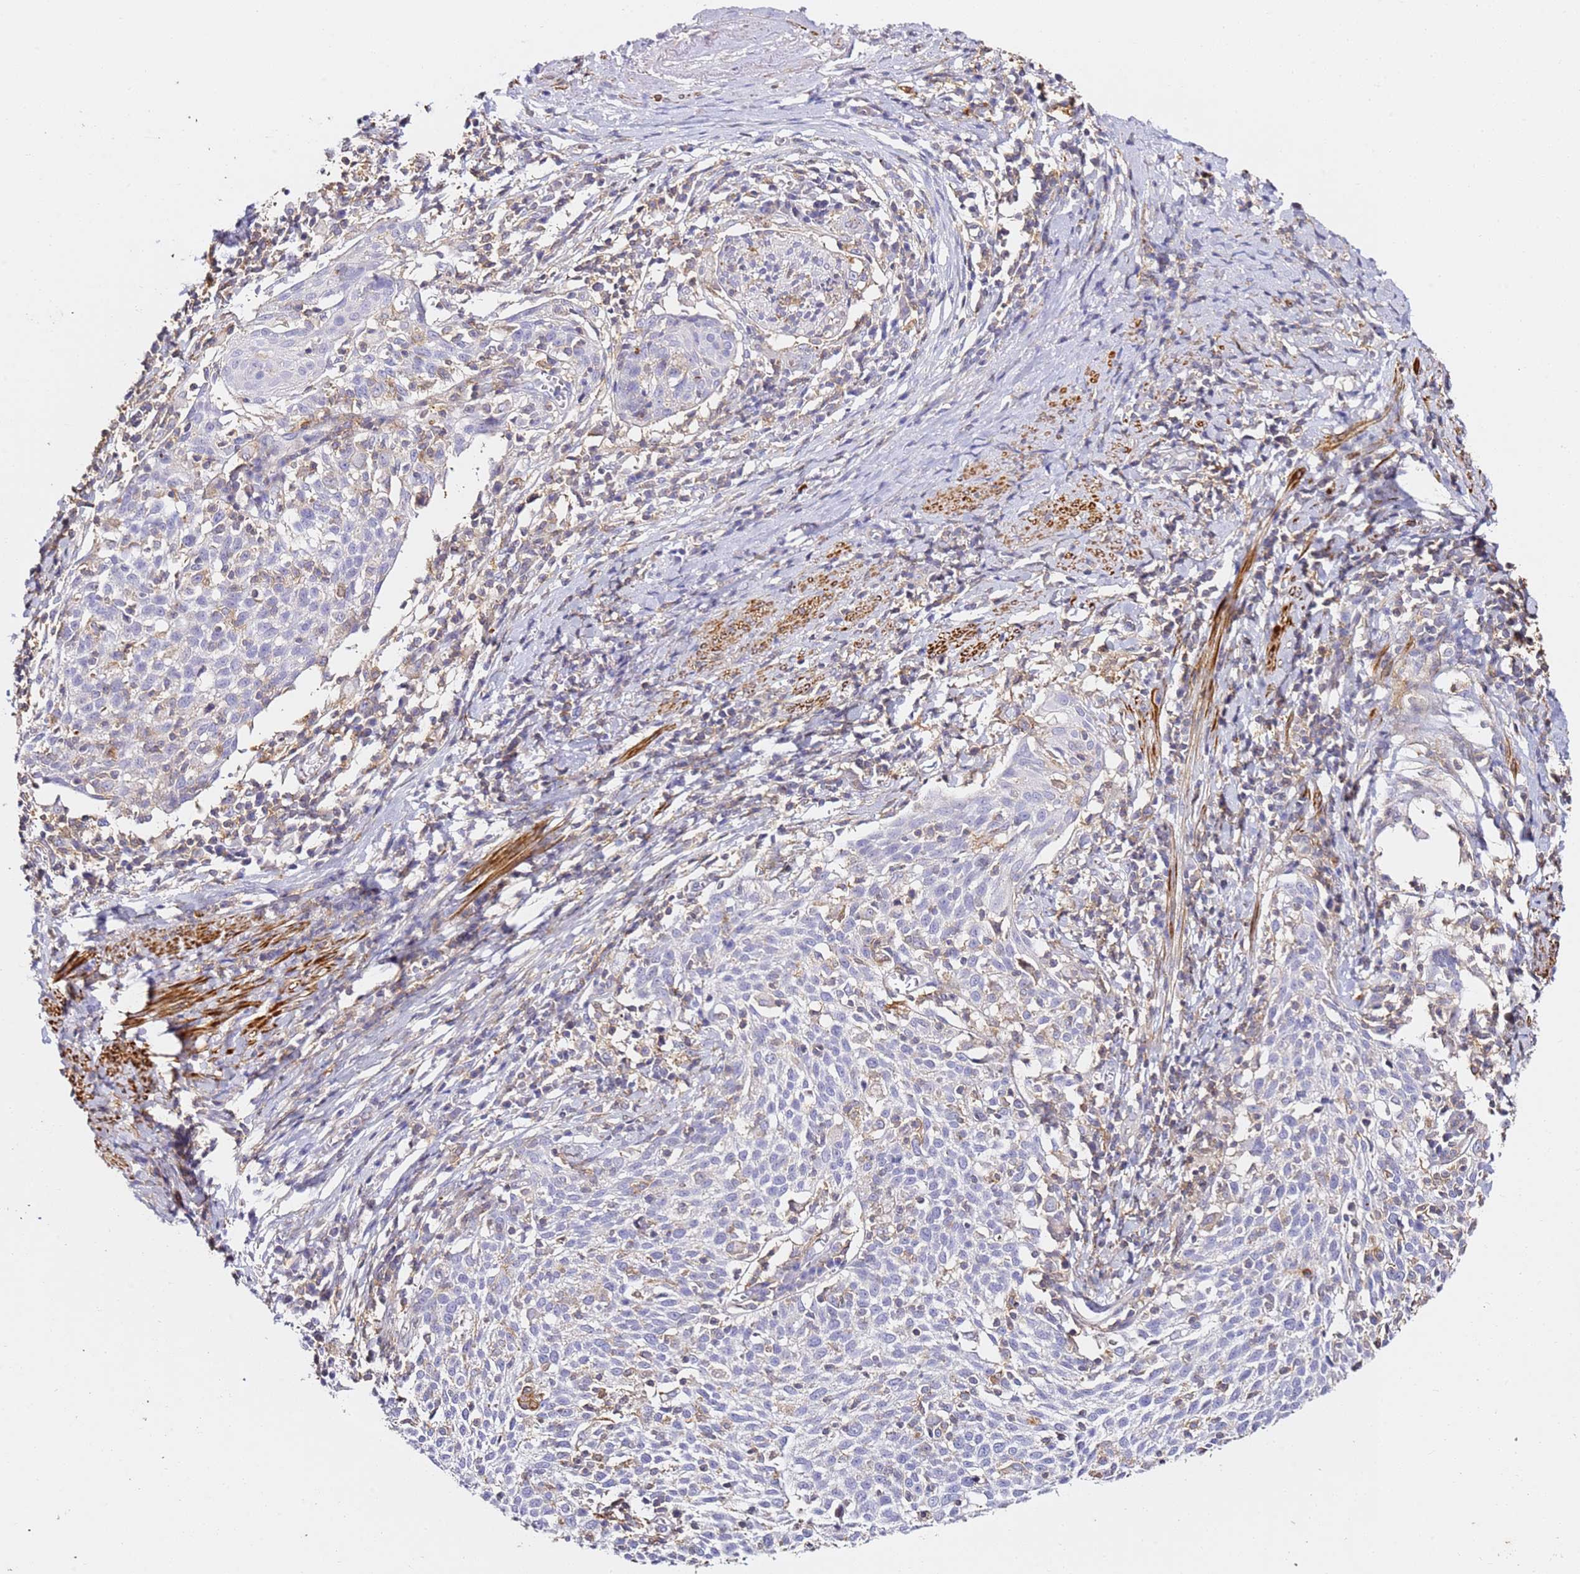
{"staining": {"intensity": "negative", "quantity": "none", "location": "none"}, "tissue": "cervical cancer", "cell_type": "Tumor cells", "image_type": "cancer", "snomed": [{"axis": "morphology", "description": "Squamous cell carcinoma, NOS"}, {"axis": "topography", "description": "Cervix"}], "caption": "This is a histopathology image of IHC staining of cervical cancer, which shows no positivity in tumor cells. Nuclei are stained in blue.", "gene": "ZNF671", "patient": {"sex": "female", "age": 52}}